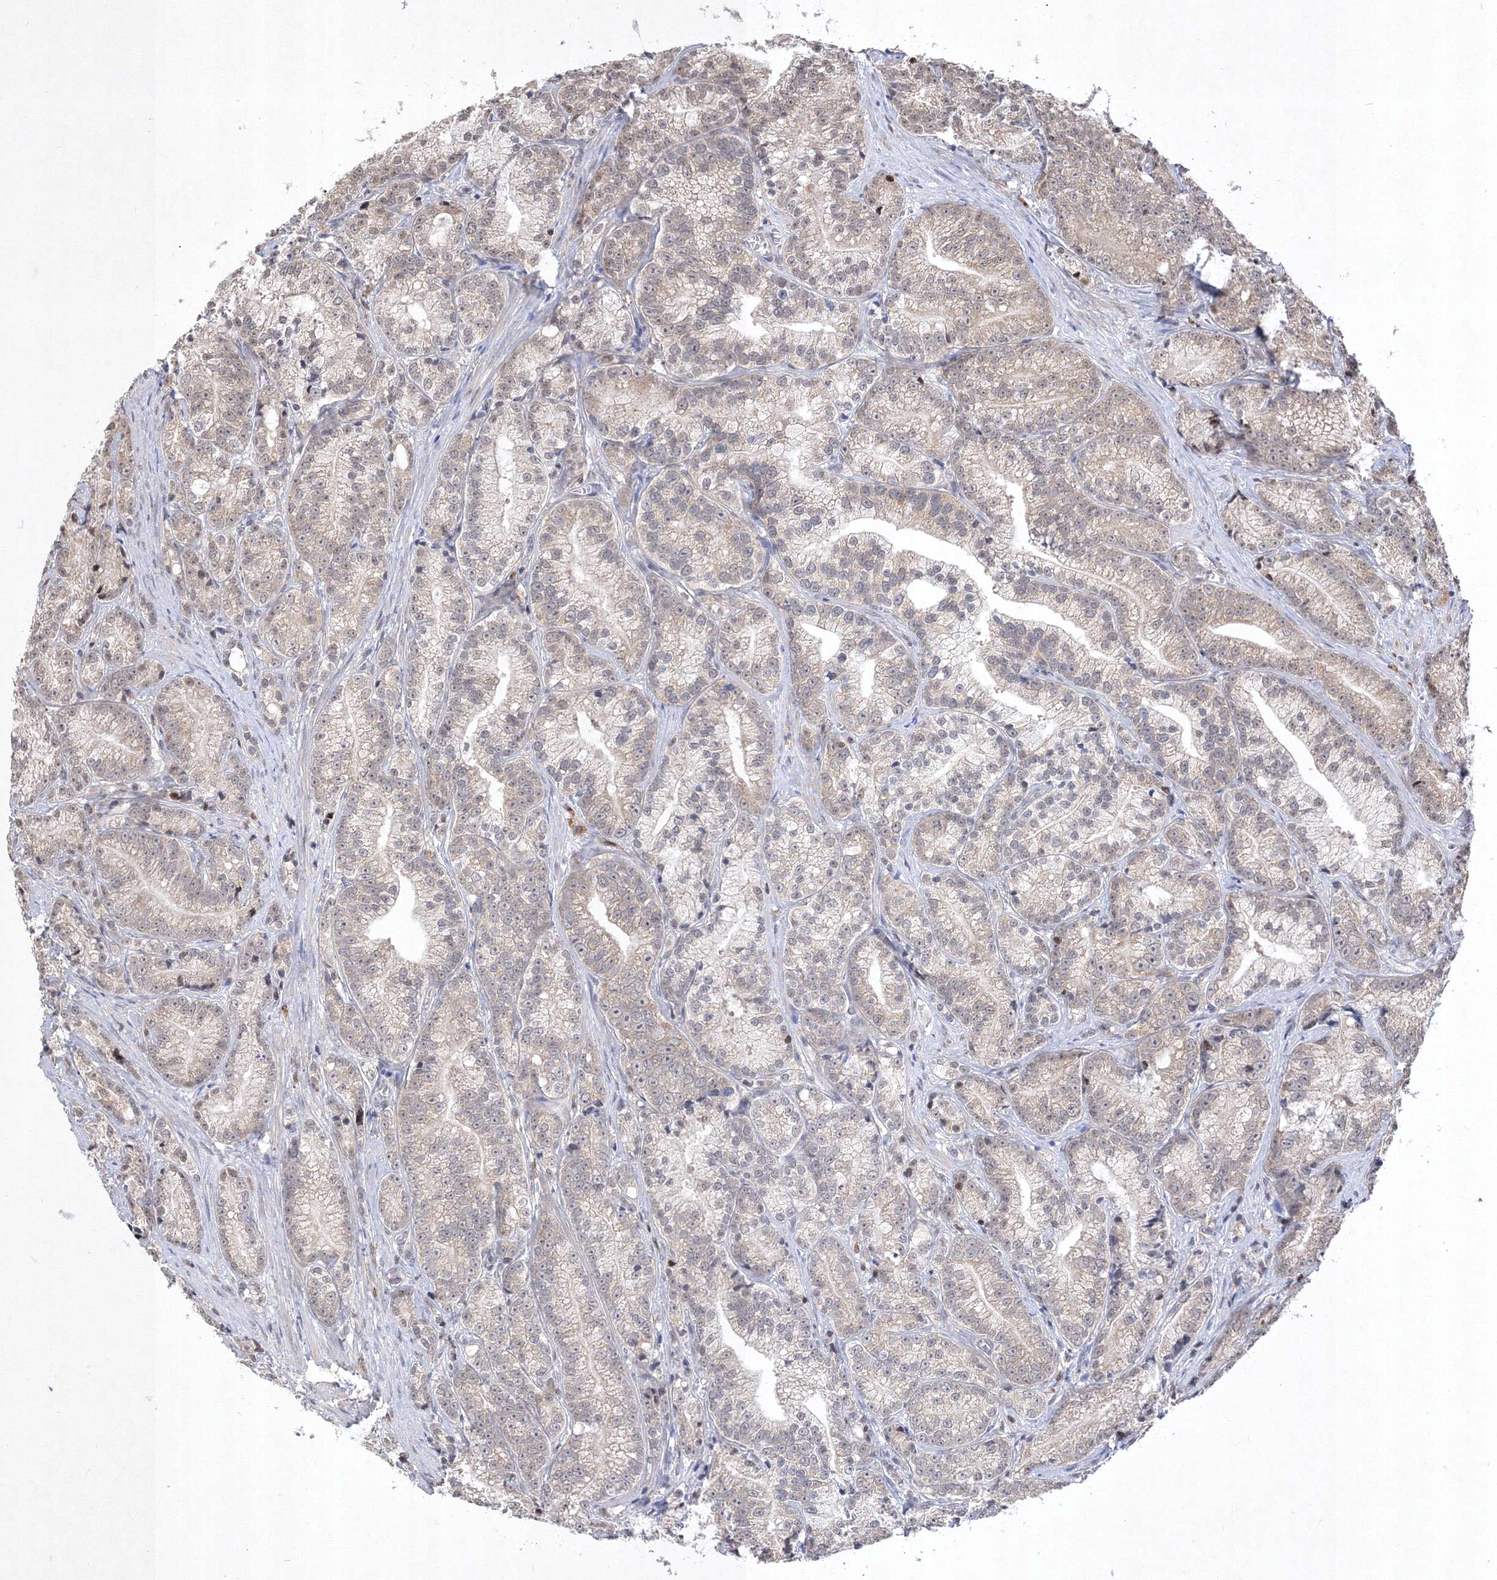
{"staining": {"intensity": "negative", "quantity": "none", "location": "none"}, "tissue": "prostate cancer", "cell_type": "Tumor cells", "image_type": "cancer", "snomed": [{"axis": "morphology", "description": "Adenocarcinoma, Low grade"}, {"axis": "topography", "description": "Prostate"}], "caption": "High power microscopy histopathology image of an immunohistochemistry (IHC) image of prostate cancer (low-grade adenocarcinoma), revealing no significant staining in tumor cells. (Stains: DAB (3,3'-diaminobenzidine) immunohistochemistry with hematoxylin counter stain, Microscopy: brightfield microscopy at high magnification).", "gene": "TAB1", "patient": {"sex": "male", "age": 89}}